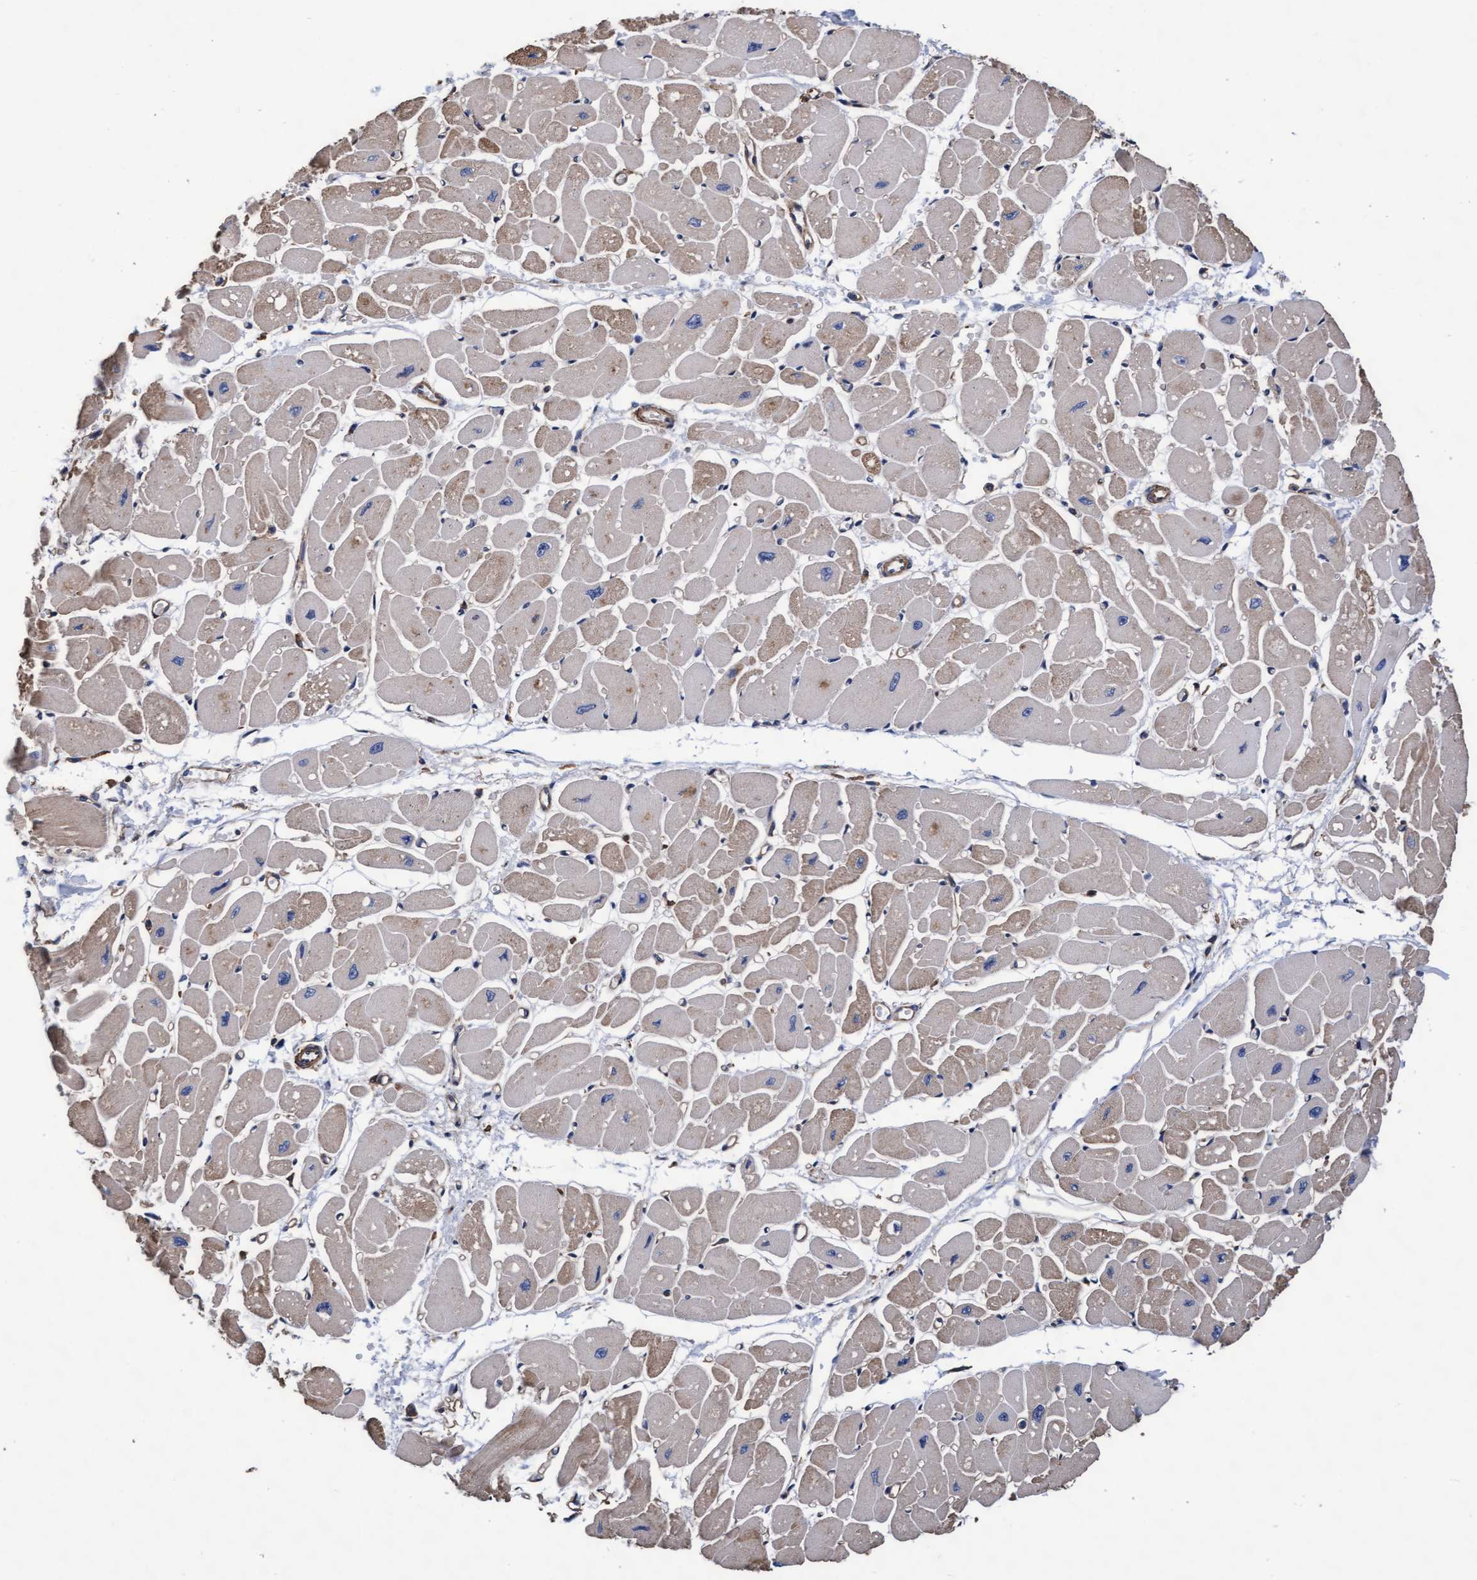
{"staining": {"intensity": "weak", "quantity": ">75%", "location": "cytoplasmic/membranous"}, "tissue": "heart muscle", "cell_type": "Cardiomyocytes", "image_type": "normal", "snomed": [{"axis": "morphology", "description": "Normal tissue, NOS"}, {"axis": "topography", "description": "Heart"}], "caption": "IHC staining of normal heart muscle, which reveals low levels of weak cytoplasmic/membranous staining in approximately >75% of cardiomyocytes indicating weak cytoplasmic/membranous protein staining. The staining was performed using DAB (3,3'-diaminobenzidine) (brown) for protein detection and nuclei were counterstained in hematoxylin (blue).", "gene": "GRHPR", "patient": {"sex": "female", "age": 54}}